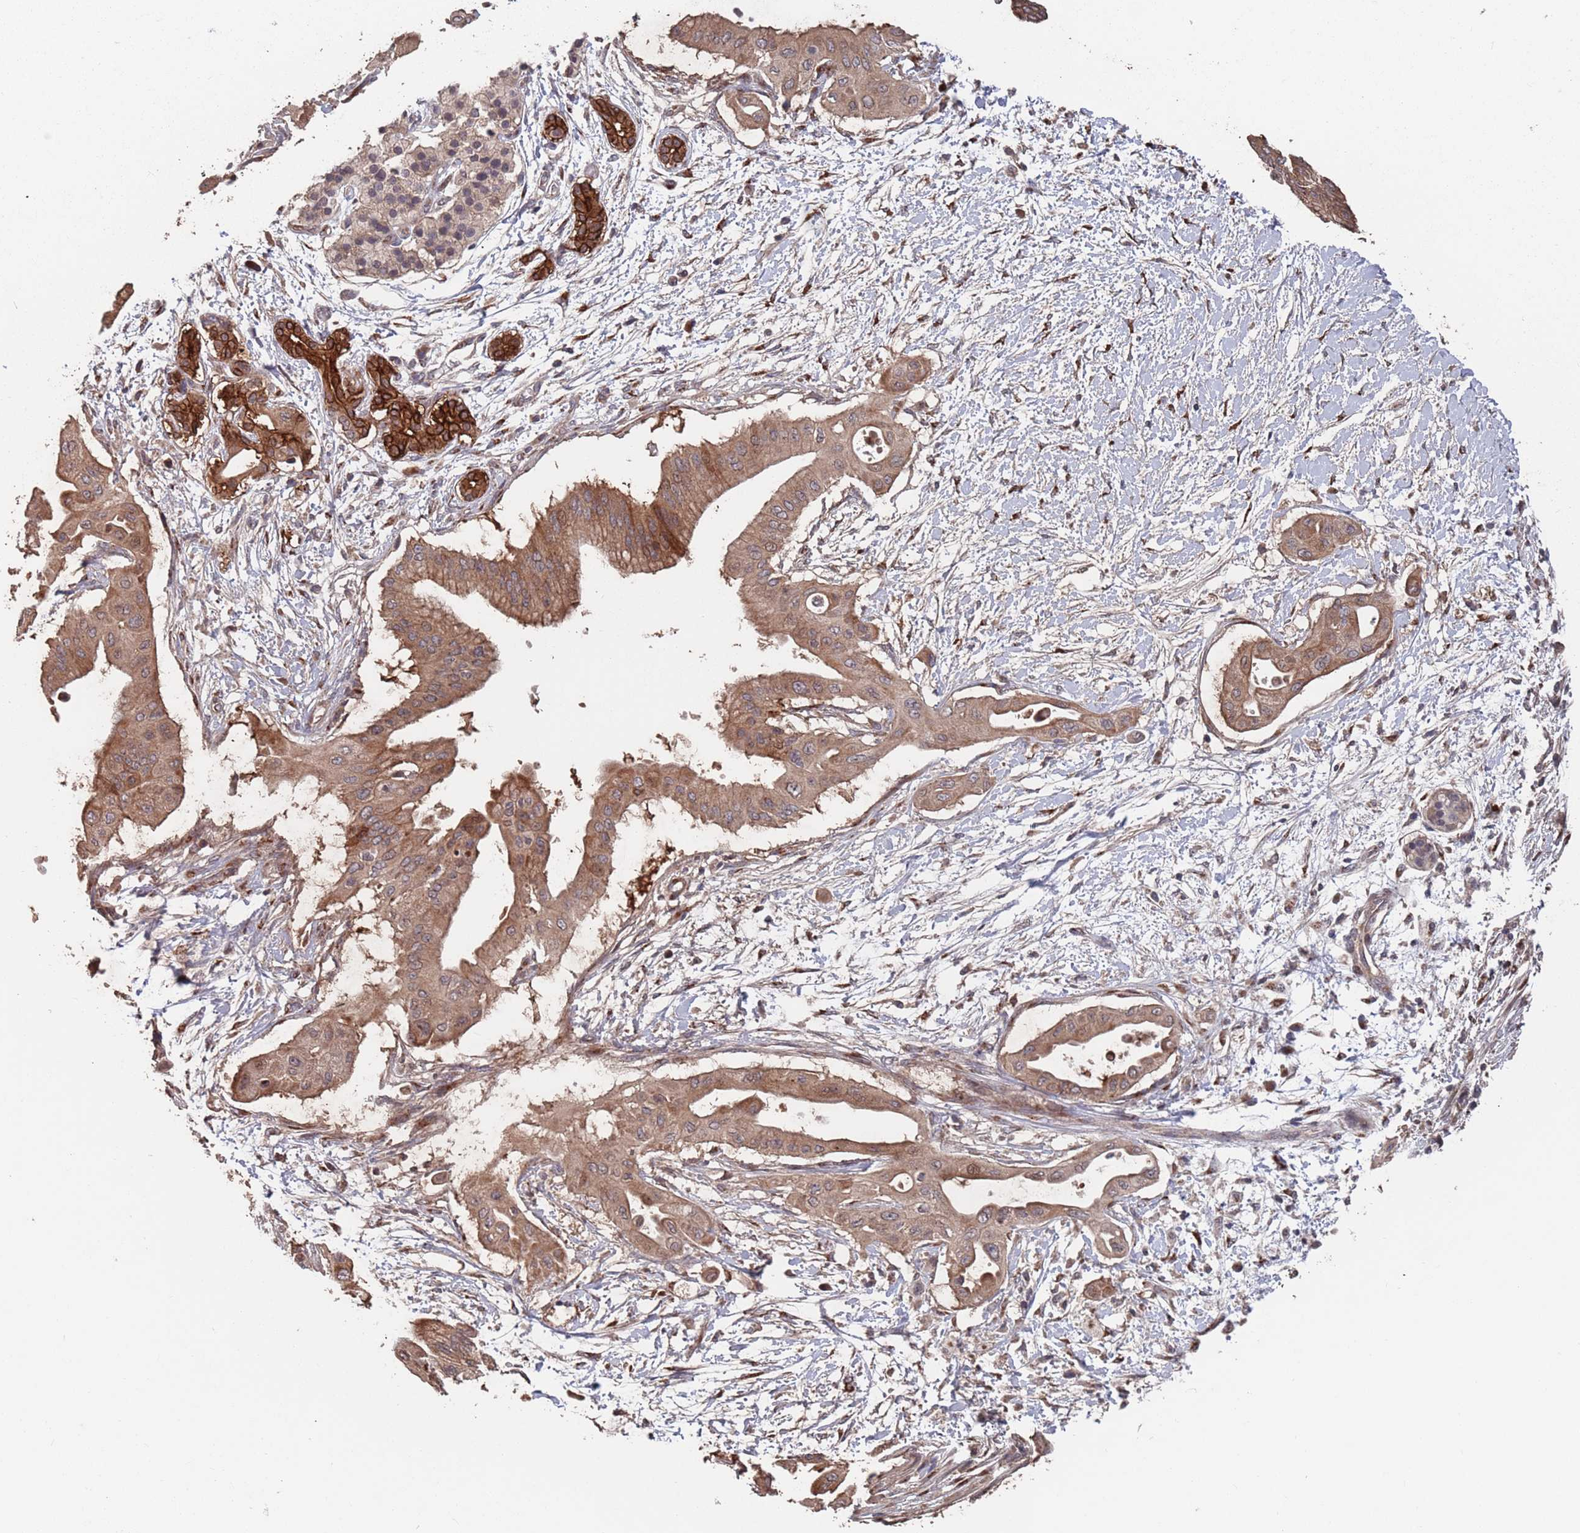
{"staining": {"intensity": "moderate", "quantity": ">75%", "location": "cytoplasmic/membranous"}, "tissue": "pancreatic cancer", "cell_type": "Tumor cells", "image_type": "cancer", "snomed": [{"axis": "morphology", "description": "Adenocarcinoma, NOS"}, {"axis": "topography", "description": "Pancreas"}], "caption": "The histopathology image displays a brown stain indicating the presence of a protein in the cytoplasmic/membranous of tumor cells in pancreatic cancer. (brown staining indicates protein expression, while blue staining denotes nuclei).", "gene": "UNC45A", "patient": {"sex": "male", "age": 68}}